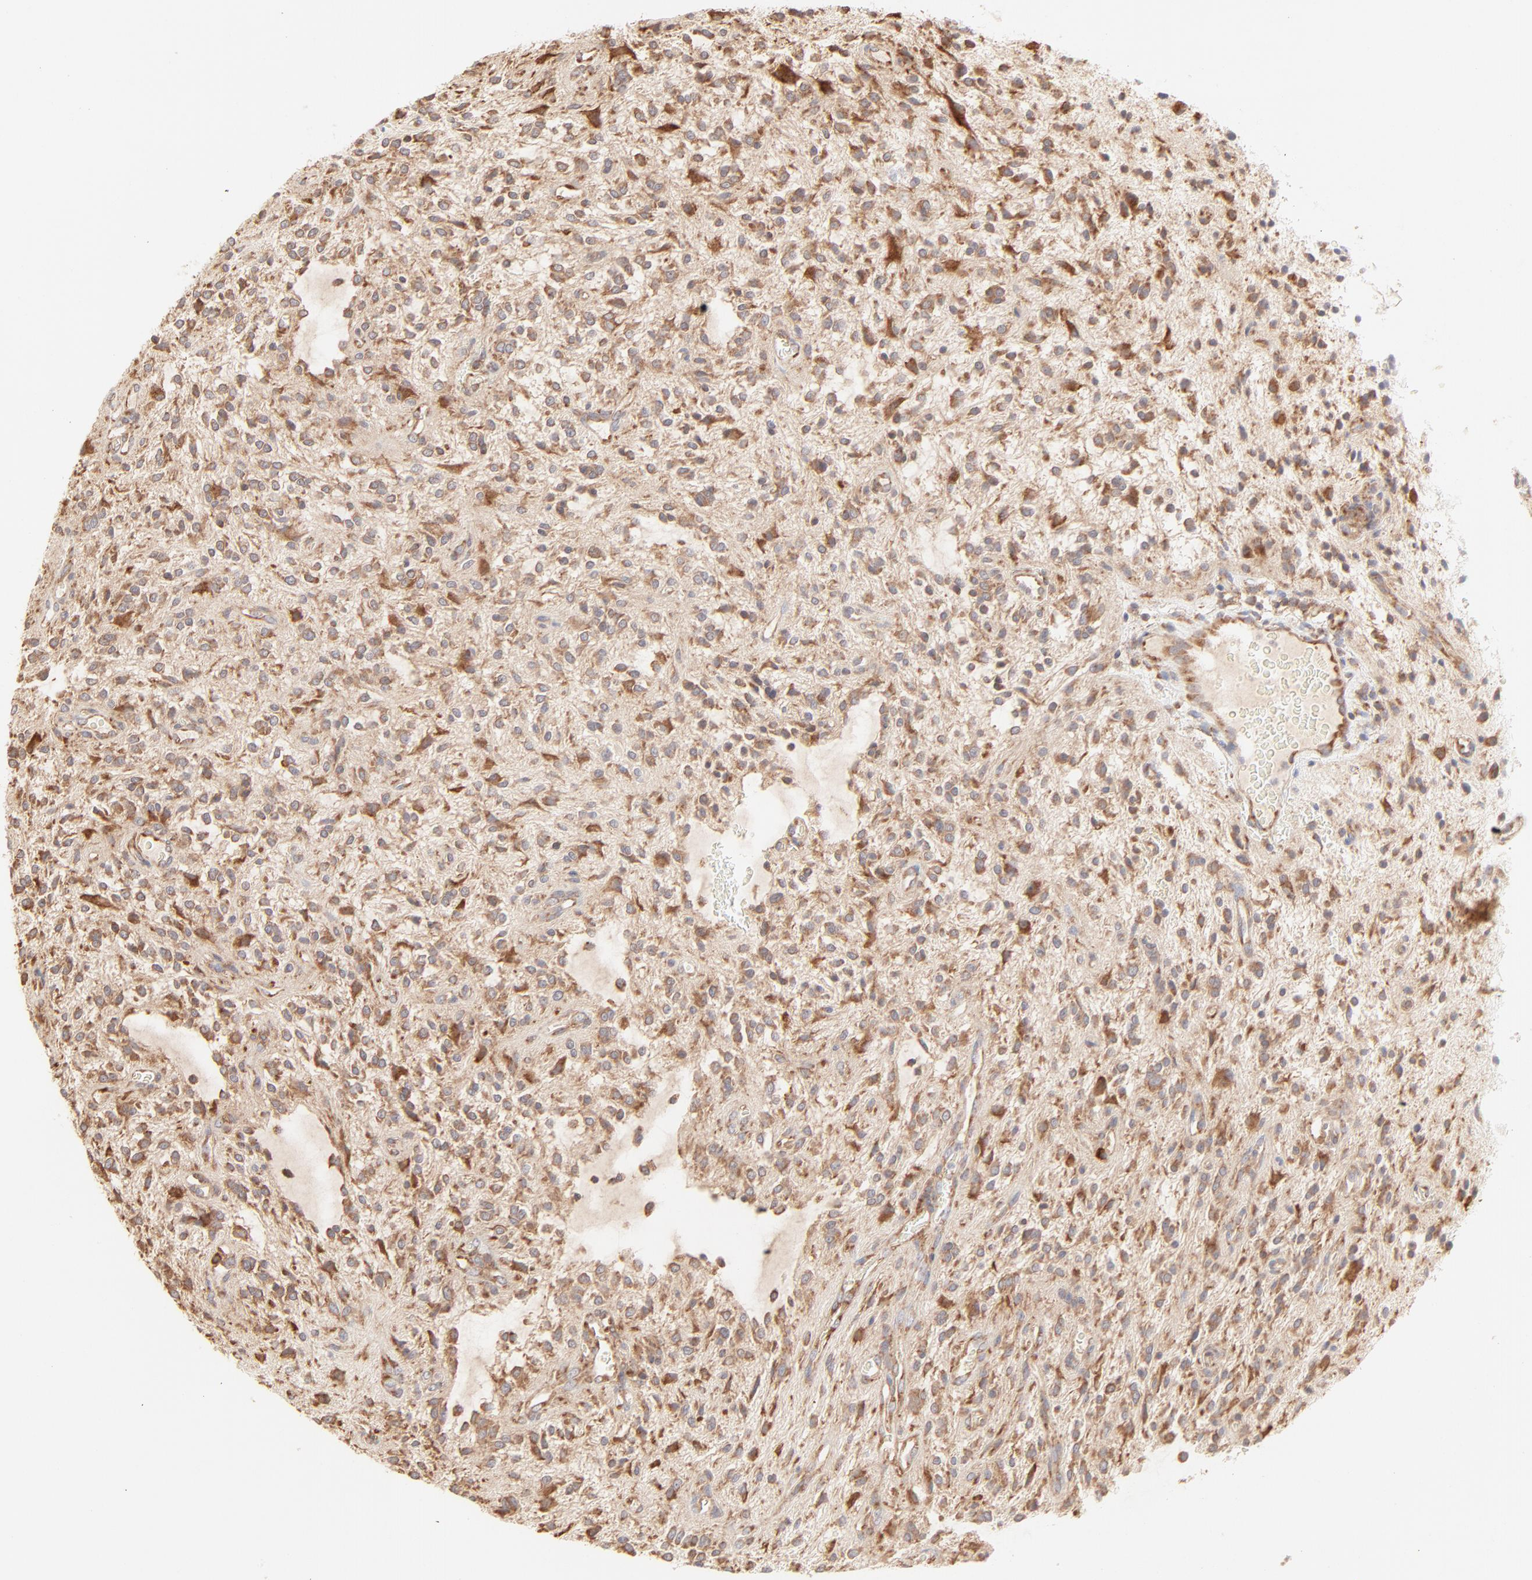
{"staining": {"intensity": "moderate", "quantity": ">75%", "location": "cytoplasmic/membranous"}, "tissue": "glioma", "cell_type": "Tumor cells", "image_type": "cancer", "snomed": [{"axis": "morphology", "description": "Glioma, malignant, NOS"}, {"axis": "topography", "description": "Cerebellum"}], "caption": "Glioma tissue reveals moderate cytoplasmic/membranous expression in about >75% of tumor cells, visualized by immunohistochemistry.", "gene": "RPS20", "patient": {"sex": "female", "age": 10}}